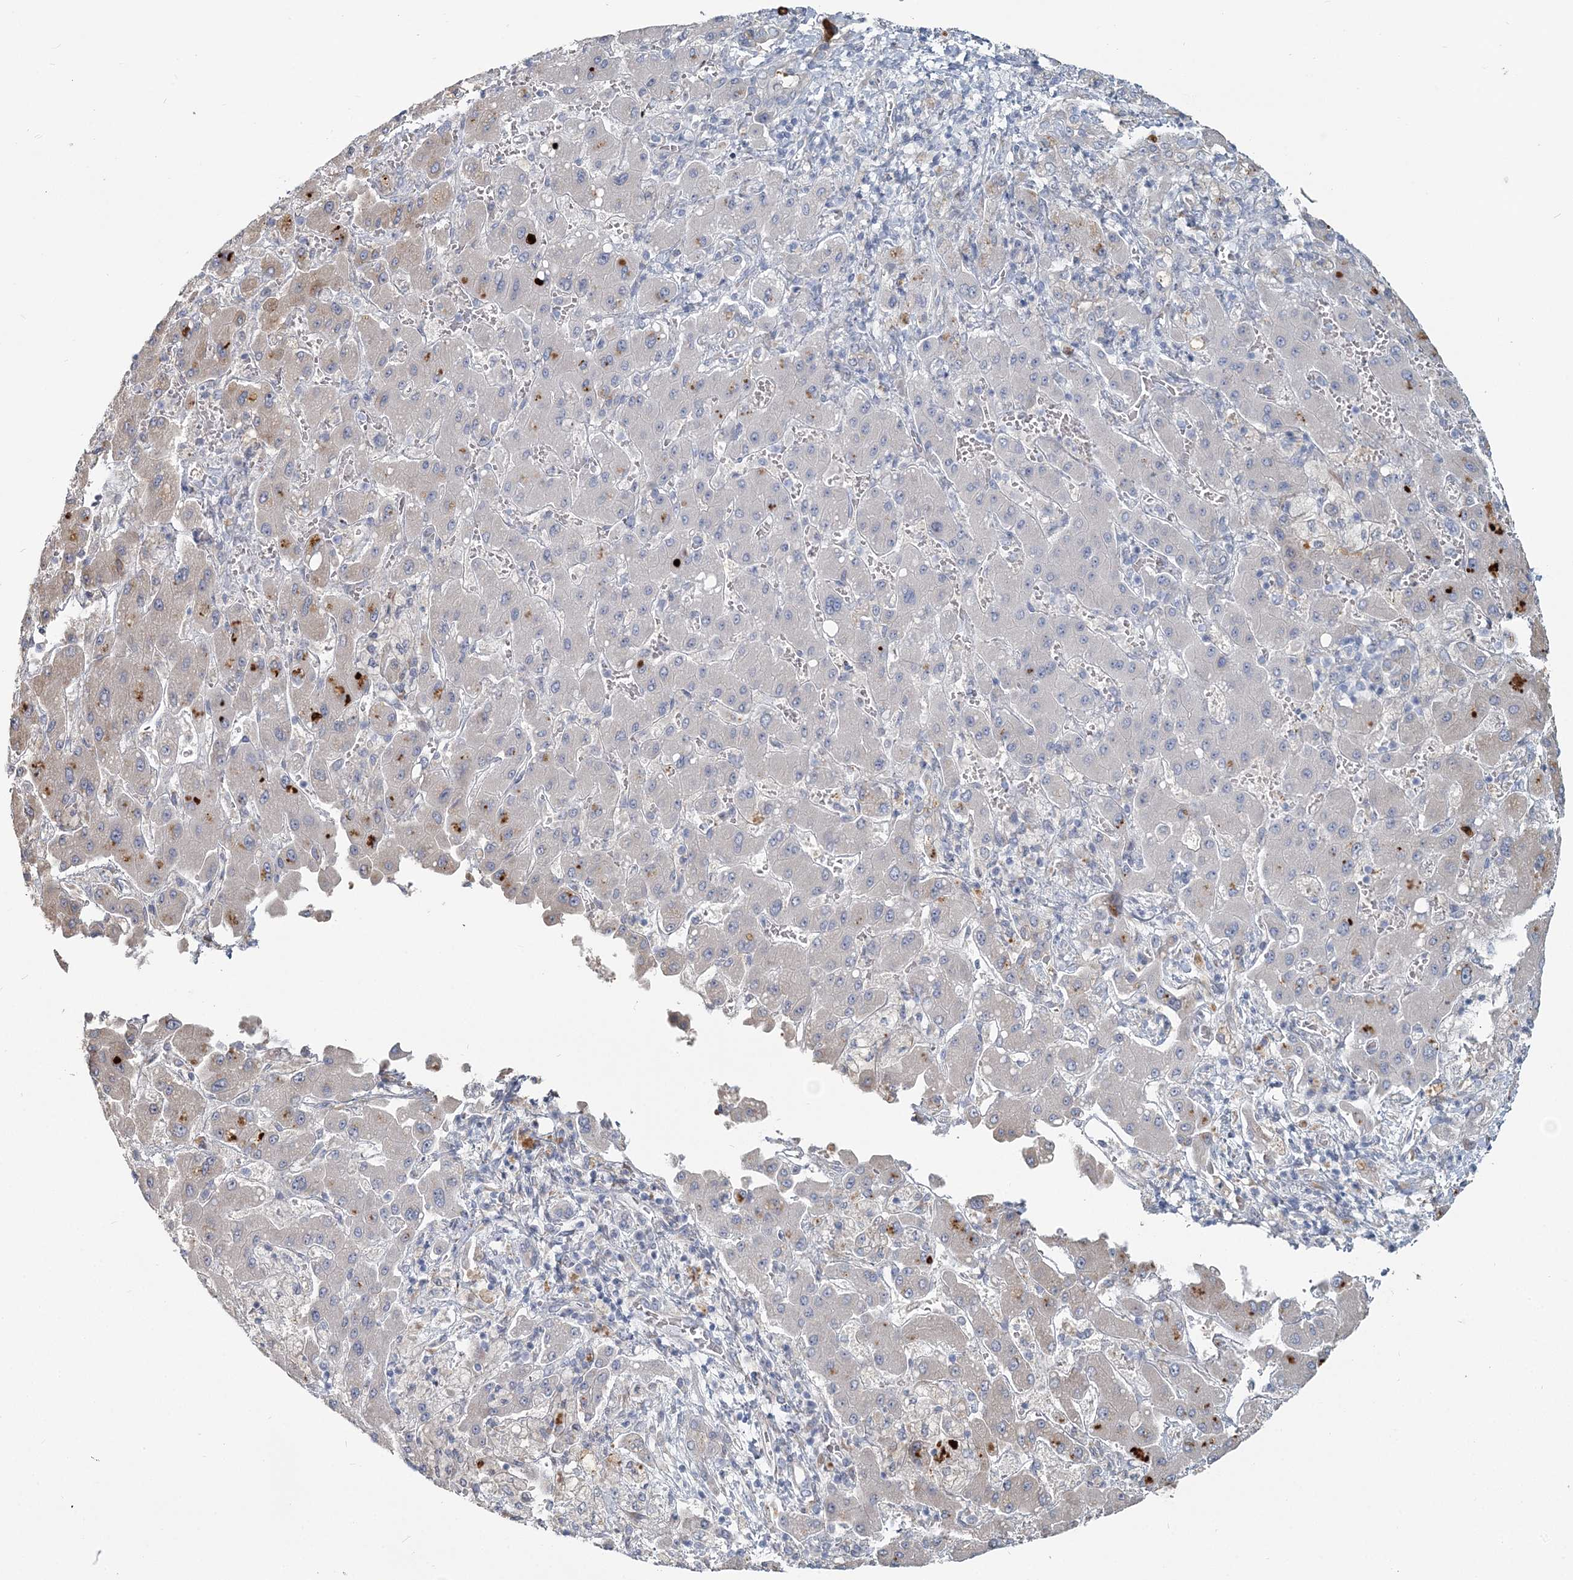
{"staining": {"intensity": "negative", "quantity": "none", "location": "none"}, "tissue": "liver cancer", "cell_type": "Tumor cells", "image_type": "cancer", "snomed": [{"axis": "morphology", "description": "Cholangiocarcinoma"}, {"axis": "topography", "description": "Liver"}], "caption": "Immunohistochemistry of human liver cholangiocarcinoma reveals no positivity in tumor cells. (DAB immunohistochemistry with hematoxylin counter stain).", "gene": "CMBL", "patient": {"sex": "male", "age": 50}}